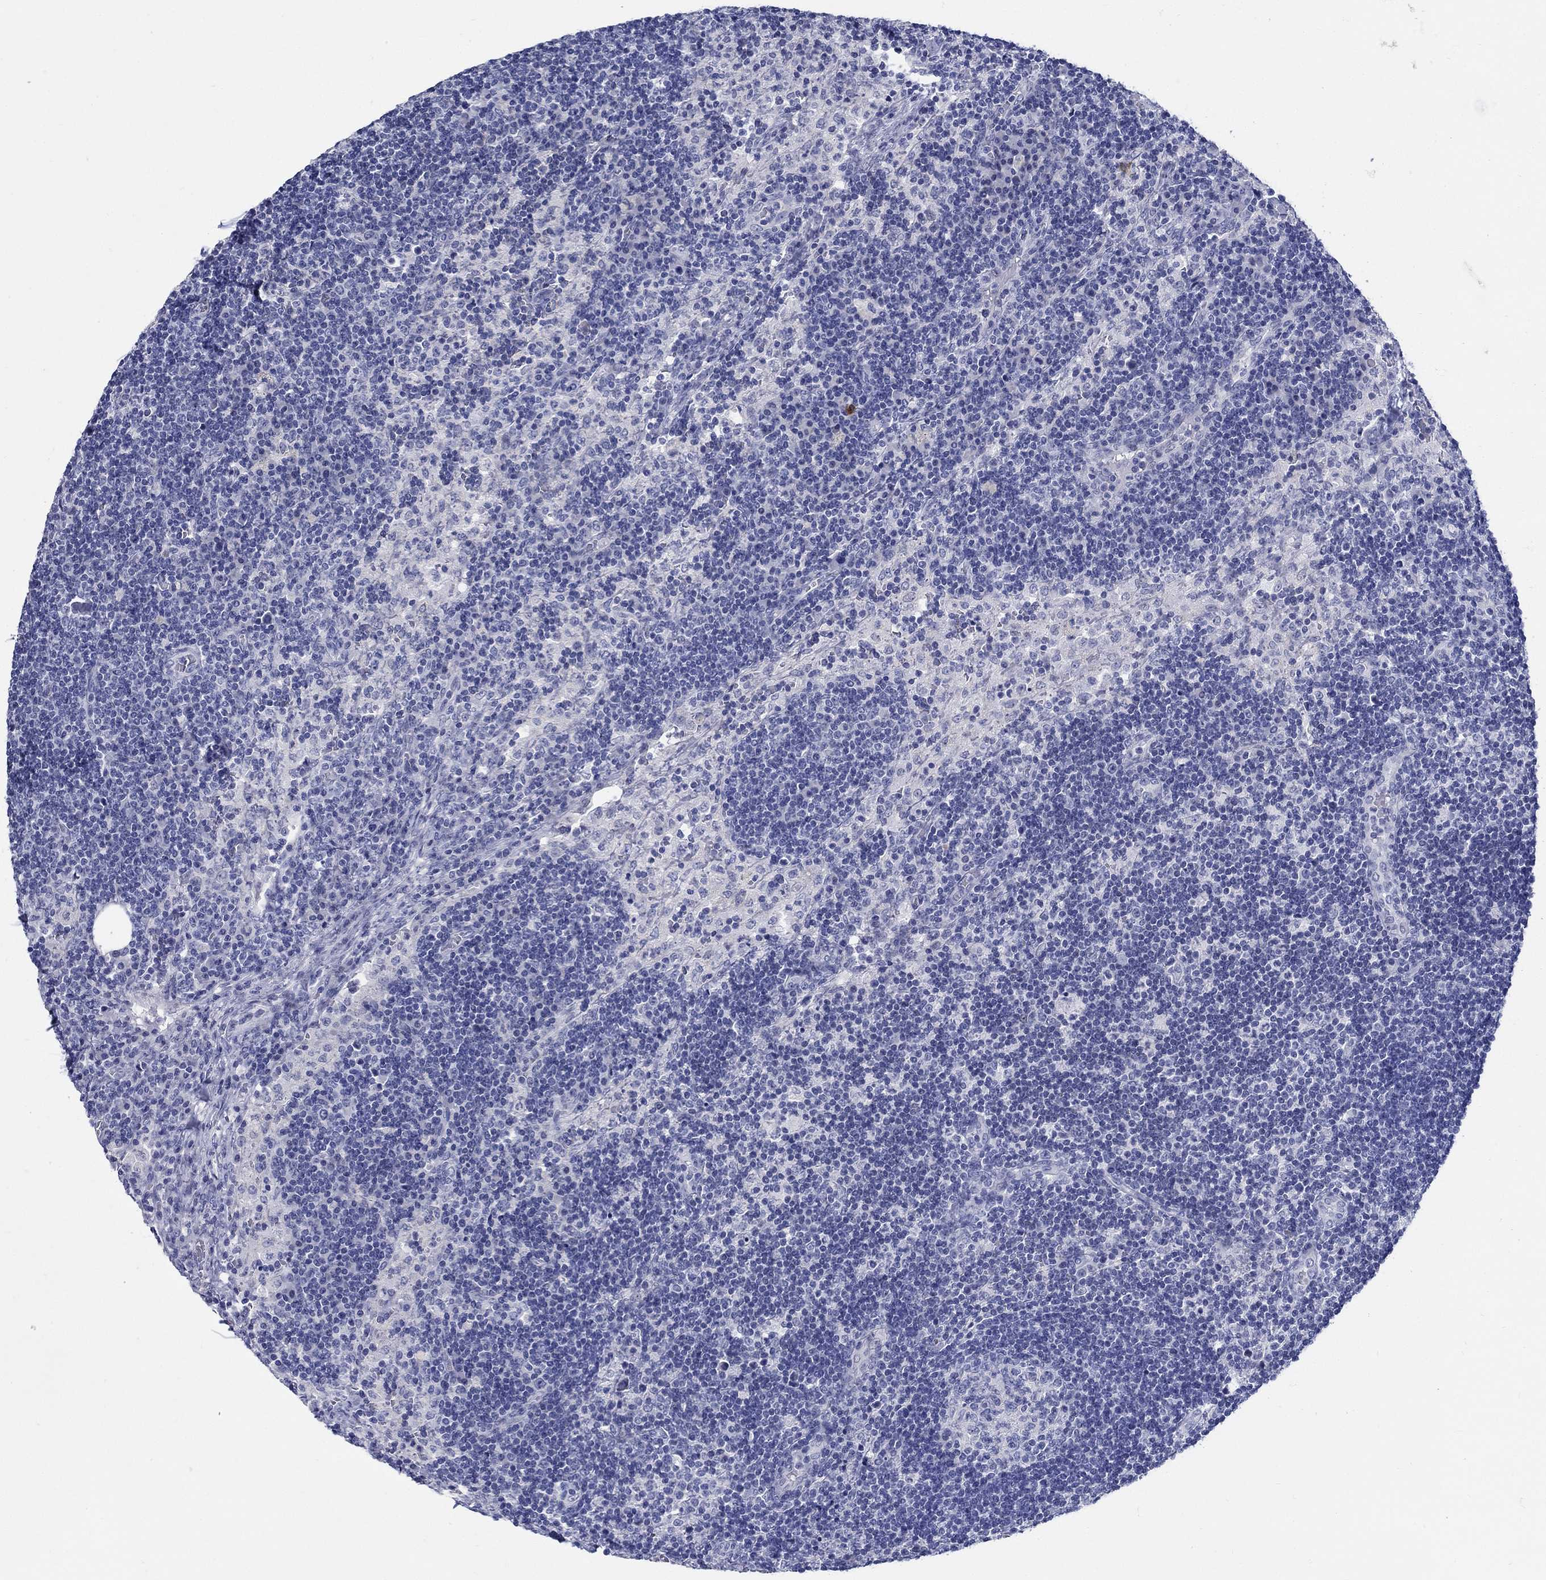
{"staining": {"intensity": "negative", "quantity": "none", "location": "none"}, "tissue": "lymph node", "cell_type": "Germinal center cells", "image_type": "normal", "snomed": [{"axis": "morphology", "description": "Normal tissue, NOS"}, {"axis": "topography", "description": "Lymph node"}], "caption": "Germinal center cells show no significant protein staining in normal lymph node. (Stains: DAB immunohistochemistry with hematoxylin counter stain, Microscopy: brightfield microscopy at high magnification).", "gene": "CRYGS", "patient": {"sex": "male", "age": 63}}